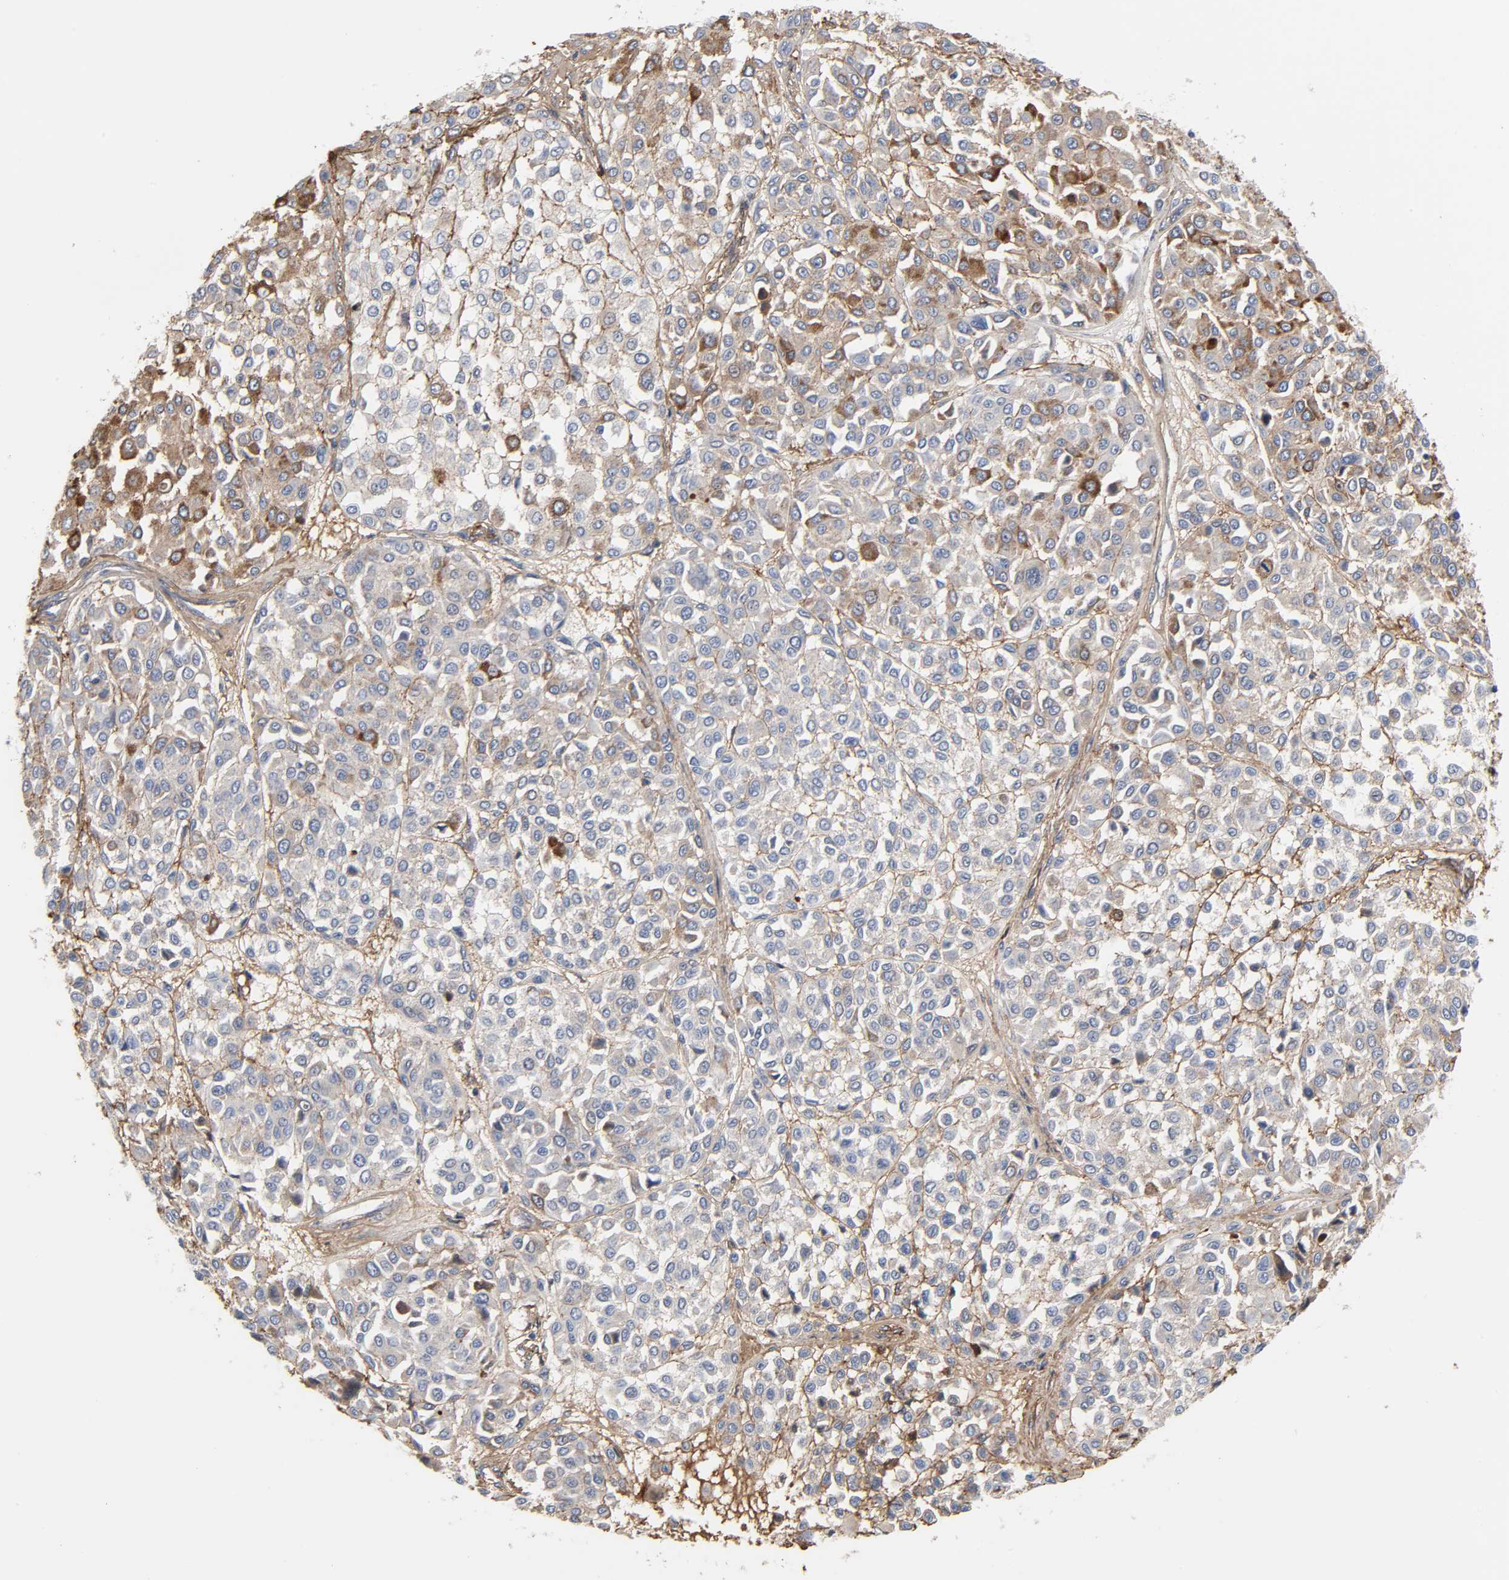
{"staining": {"intensity": "strong", "quantity": "<25%", "location": "cytoplasmic/membranous"}, "tissue": "melanoma", "cell_type": "Tumor cells", "image_type": "cancer", "snomed": [{"axis": "morphology", "description": "Malignant melanoma, Metastatic site"}, {"axis": "topography", "description": "Soft tissue"}], "caption": "Immunohistochemistry staining of malignant melanoma (metastatic site), which shows medium levels of strong cytoplasmic/membranous positivity in approximately <25% of tumor cells indicating strong cytoplasmic/membranous protein expression. The staining was performed using DAB (brown) for protein detection and nuclei were counterstained in hematoxylin (blue).", "gene": "FBLN1", "patient": {"sex": "male", "age": 41}}